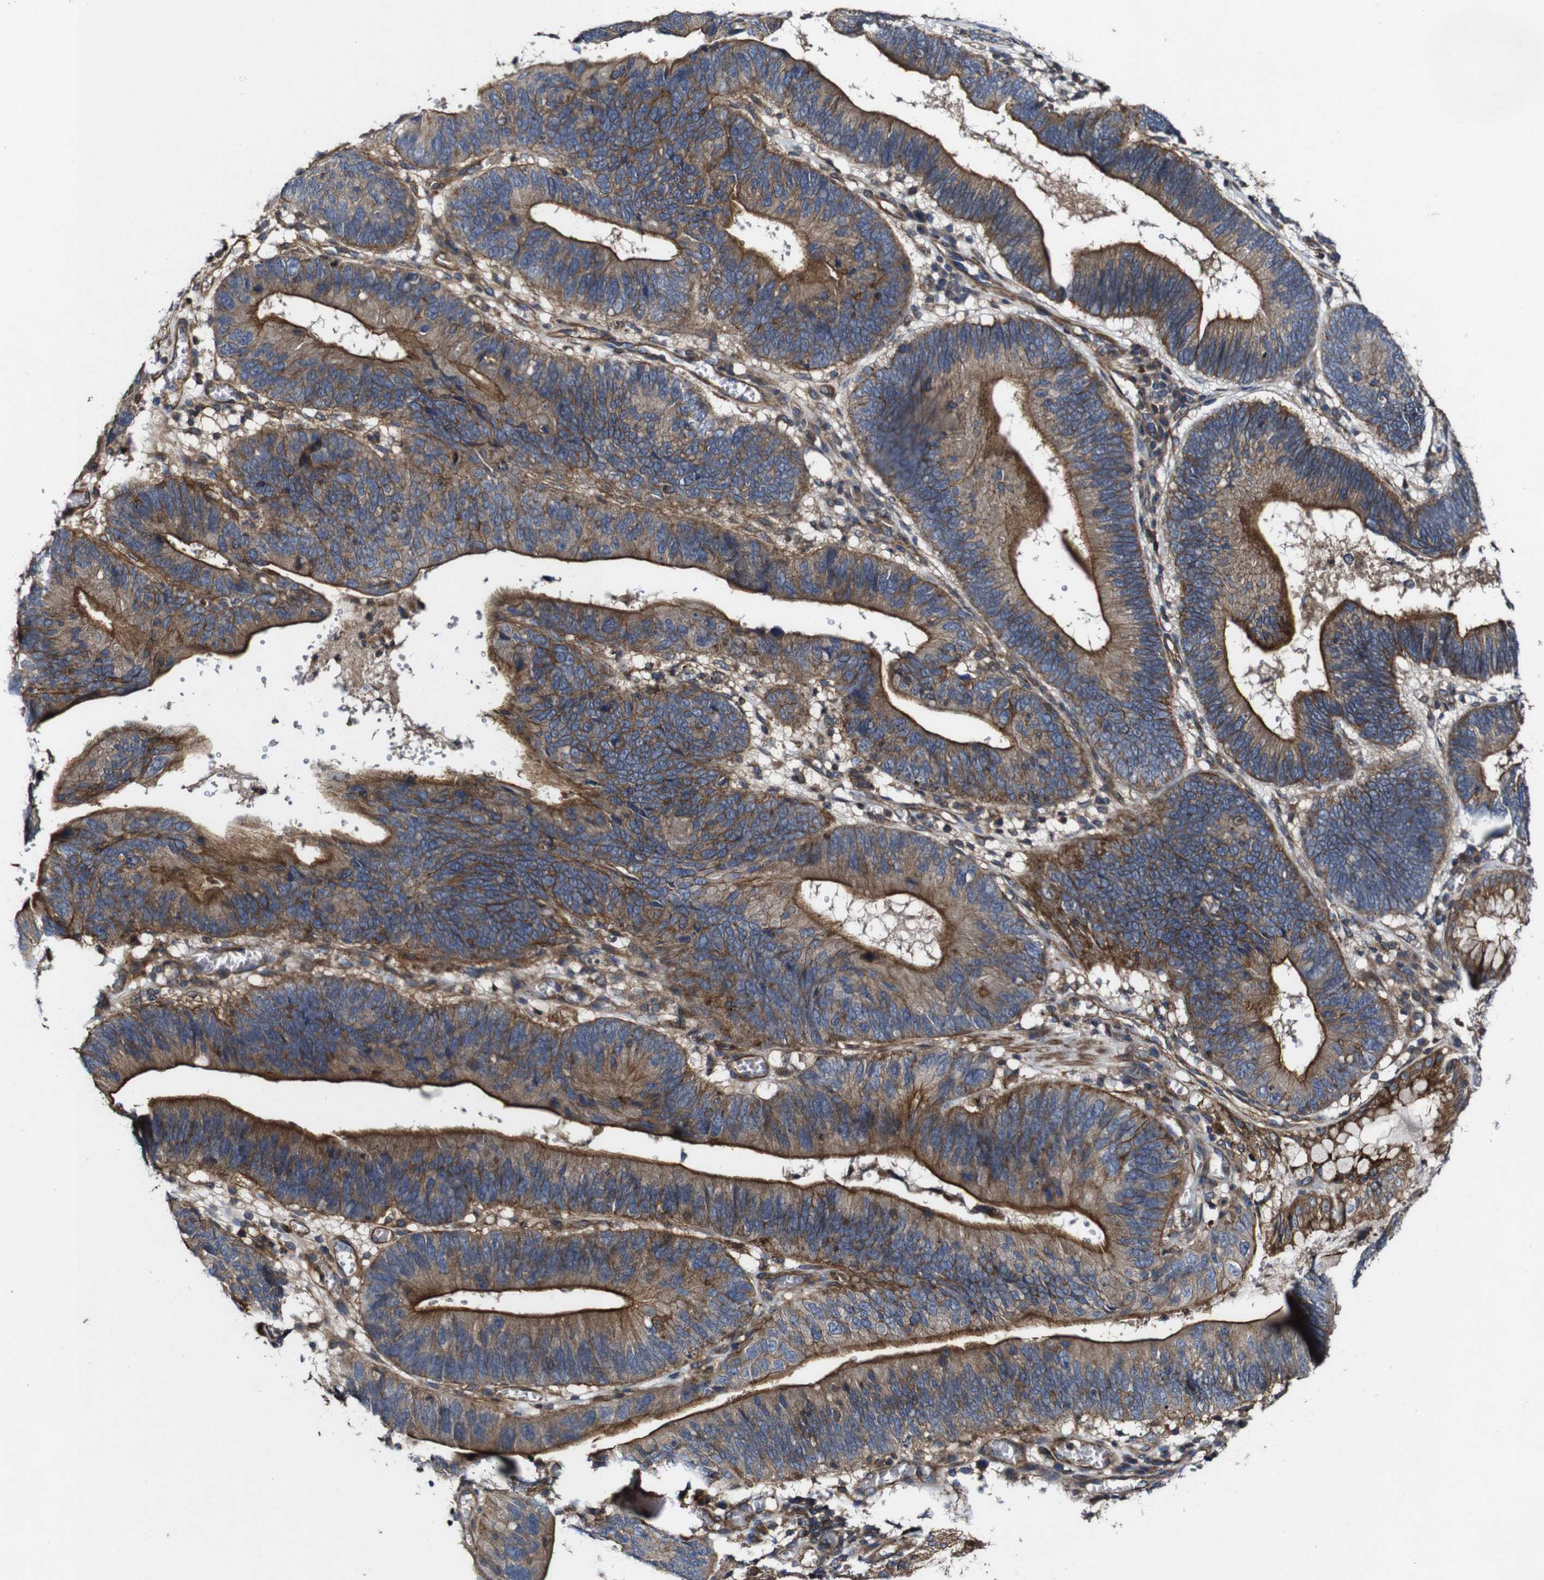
{"staining": {"intensity": "moderate", "quantity": ">75%", "location": "cytoplasmic/membranous"}, "tissue": "stomach cancer", "cell_type": "Tumor cells", "image_type": "cancer", "snomed": [{"axis": "morphology", "description": "Adenocarcinoma, NOS"}, {"axis": "topography", "description": "Stomach"}], "caption": "Moderate cytoplasmic/membranous positivity is identified in approximately >75% of tumor cells in stomach cancer.", "gene": "GSDME", "patient": {"sex": "male", "age": 59}}